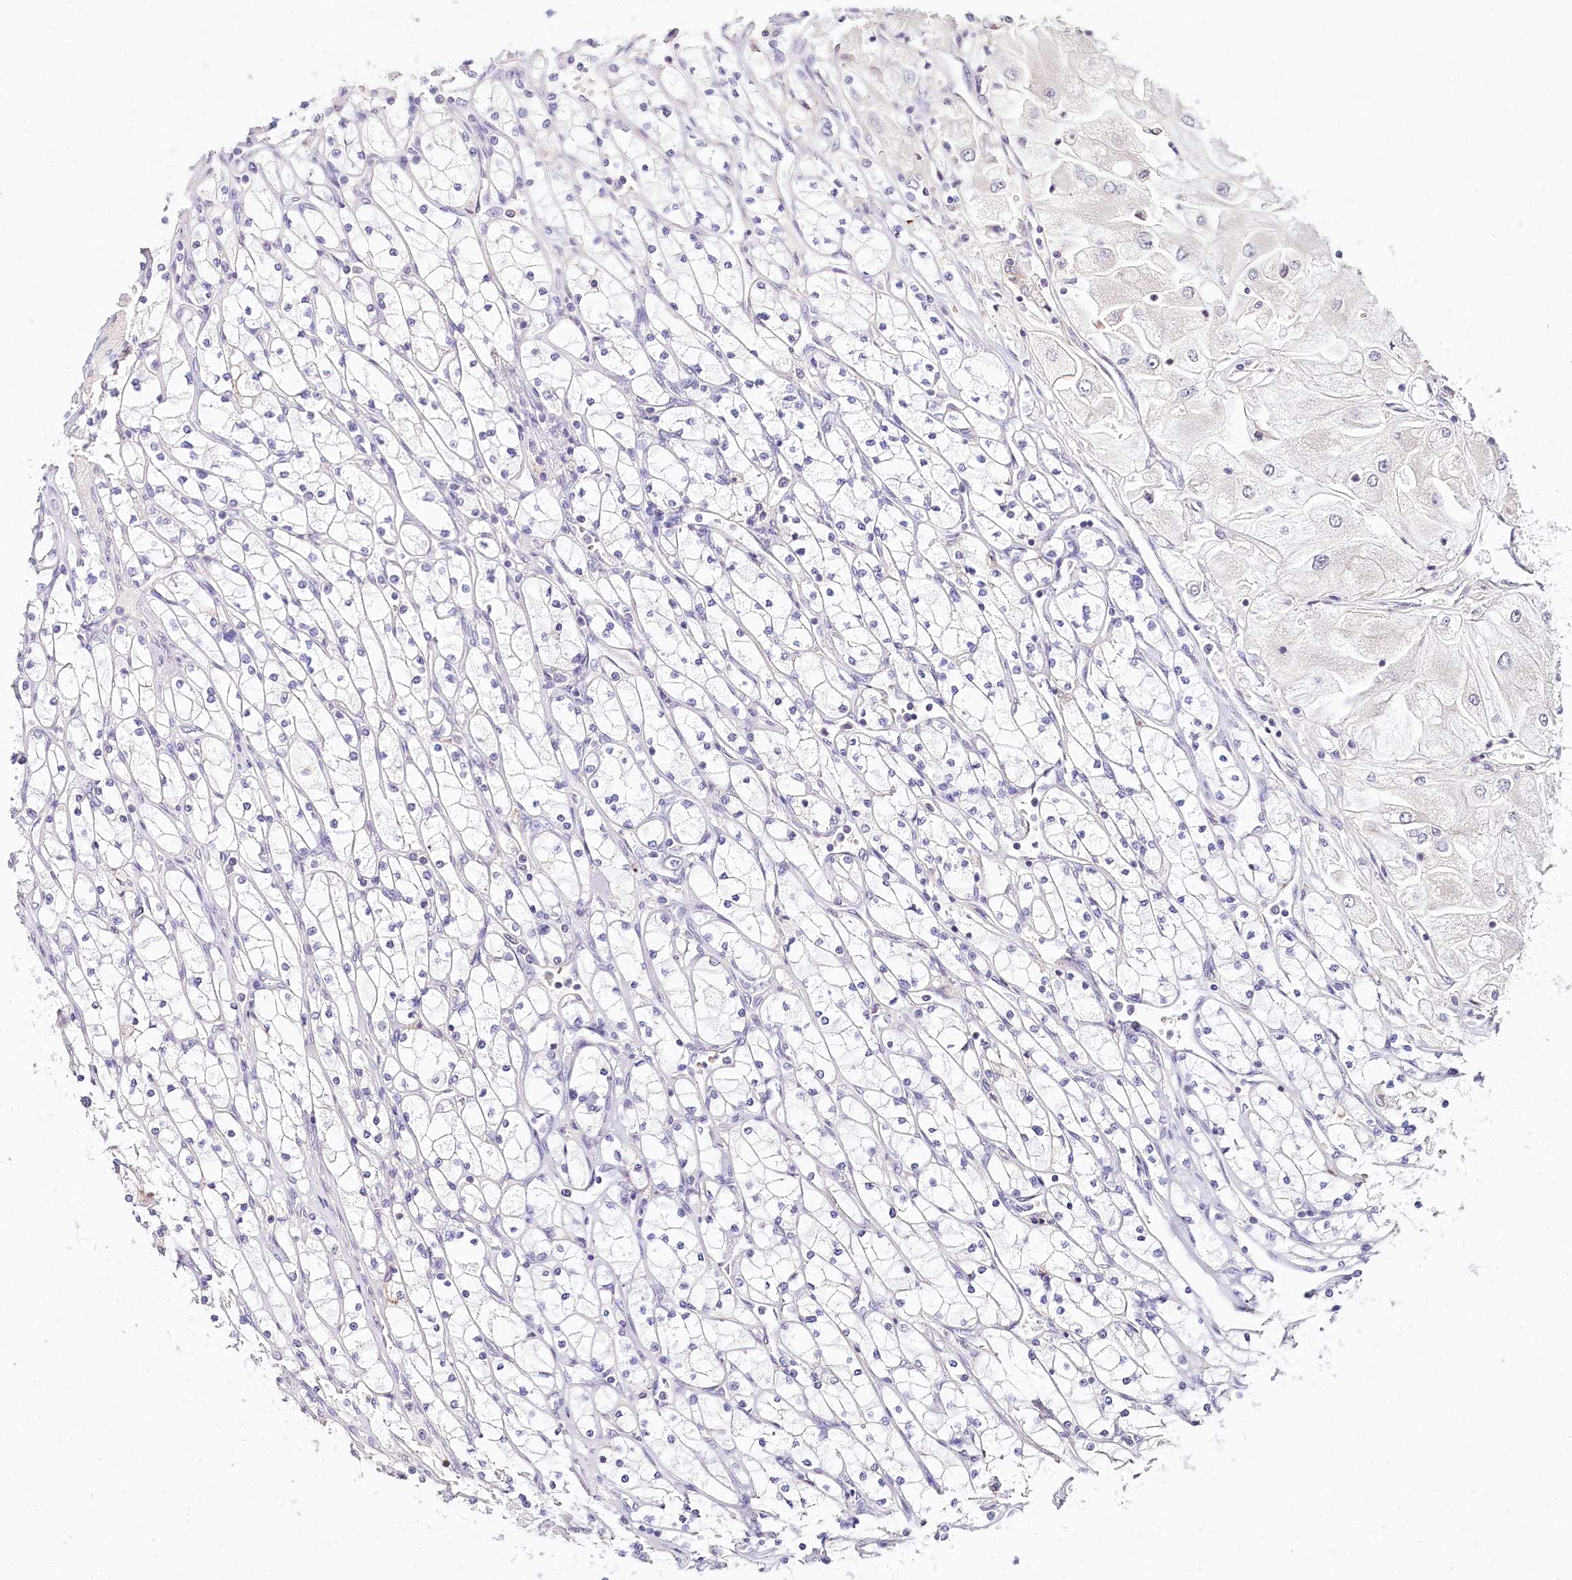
{"staining": {"intensity": "negative", "quantity": "none", "location": "none"}, "tissue": "renal cancer", "cell_type": "Tumor cells", "image_type": "cancer", "snomed": [{"axis": "morphology", "description": "Adenocarcinoma, NOS"}, {"axis": "topography", "description": "Kidney"}], "caption": "Immunohistochemistry histopathology image of renal cancer stained for a protein (brown), which demonstrates no positivity in tumor cells. Nuclei are stained in blue.", "gene": "DAPK1", "patient": {"sex": "male", "age": 80}}